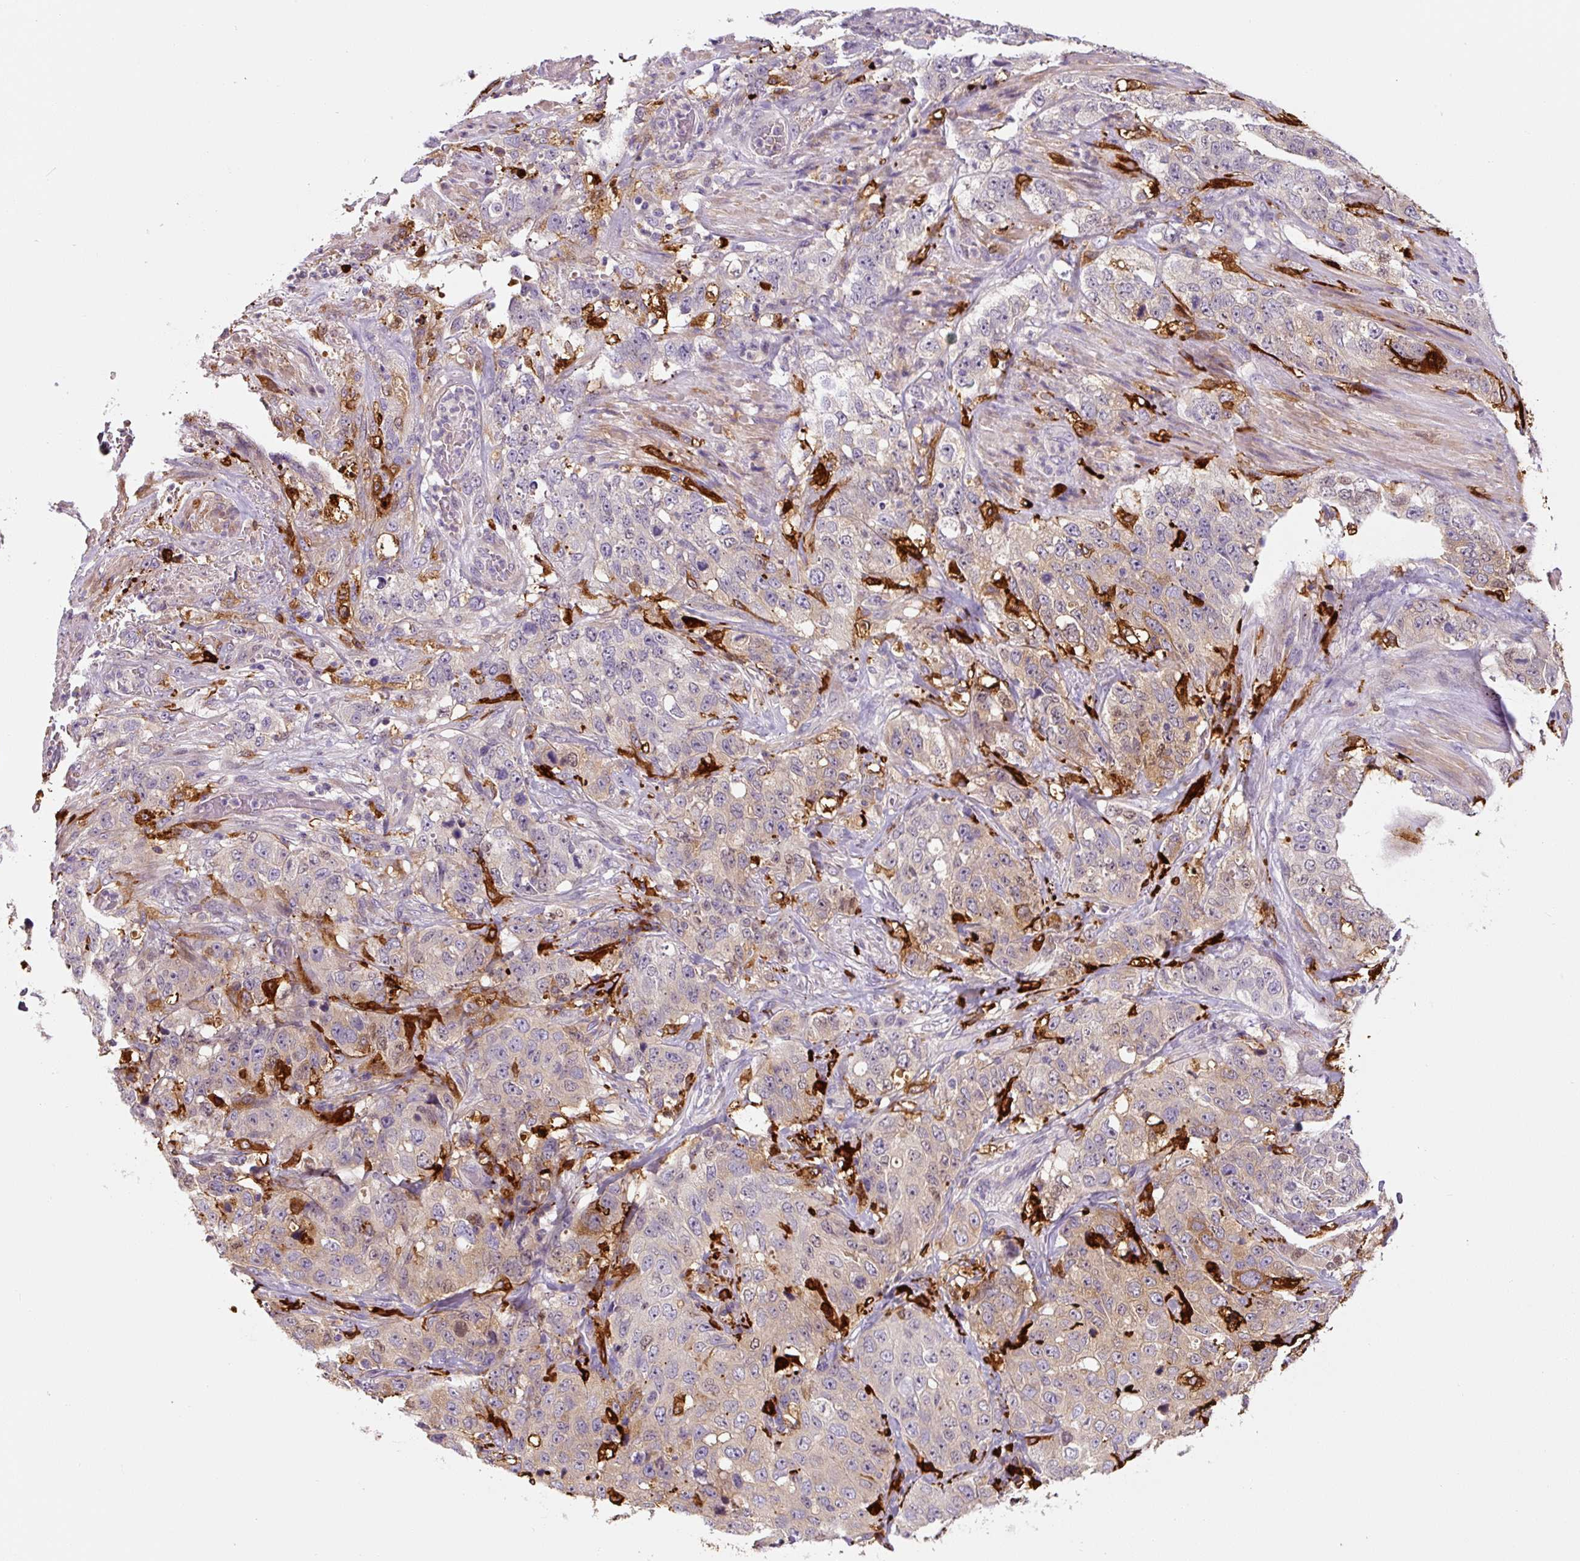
{"staining": {"intensity": "weak", "quantity": "<25%", "location": "cytoplasmic/membranous"}, "tissue": "stomach cancer", "cell_type": "Tumor cells", "image_type": "cancer", "snomed": [{"axis": "morphology", "description": "Adenocarcinoma, NOS"}, {"axis": "topography", "description": "Stomach"}], "caption": "The micrograph exhibits no significant staining in tumor cells of stomach adenocarcinoma.", "gene": "FUT10", "patient": {"sex": "male", "age": 48}}